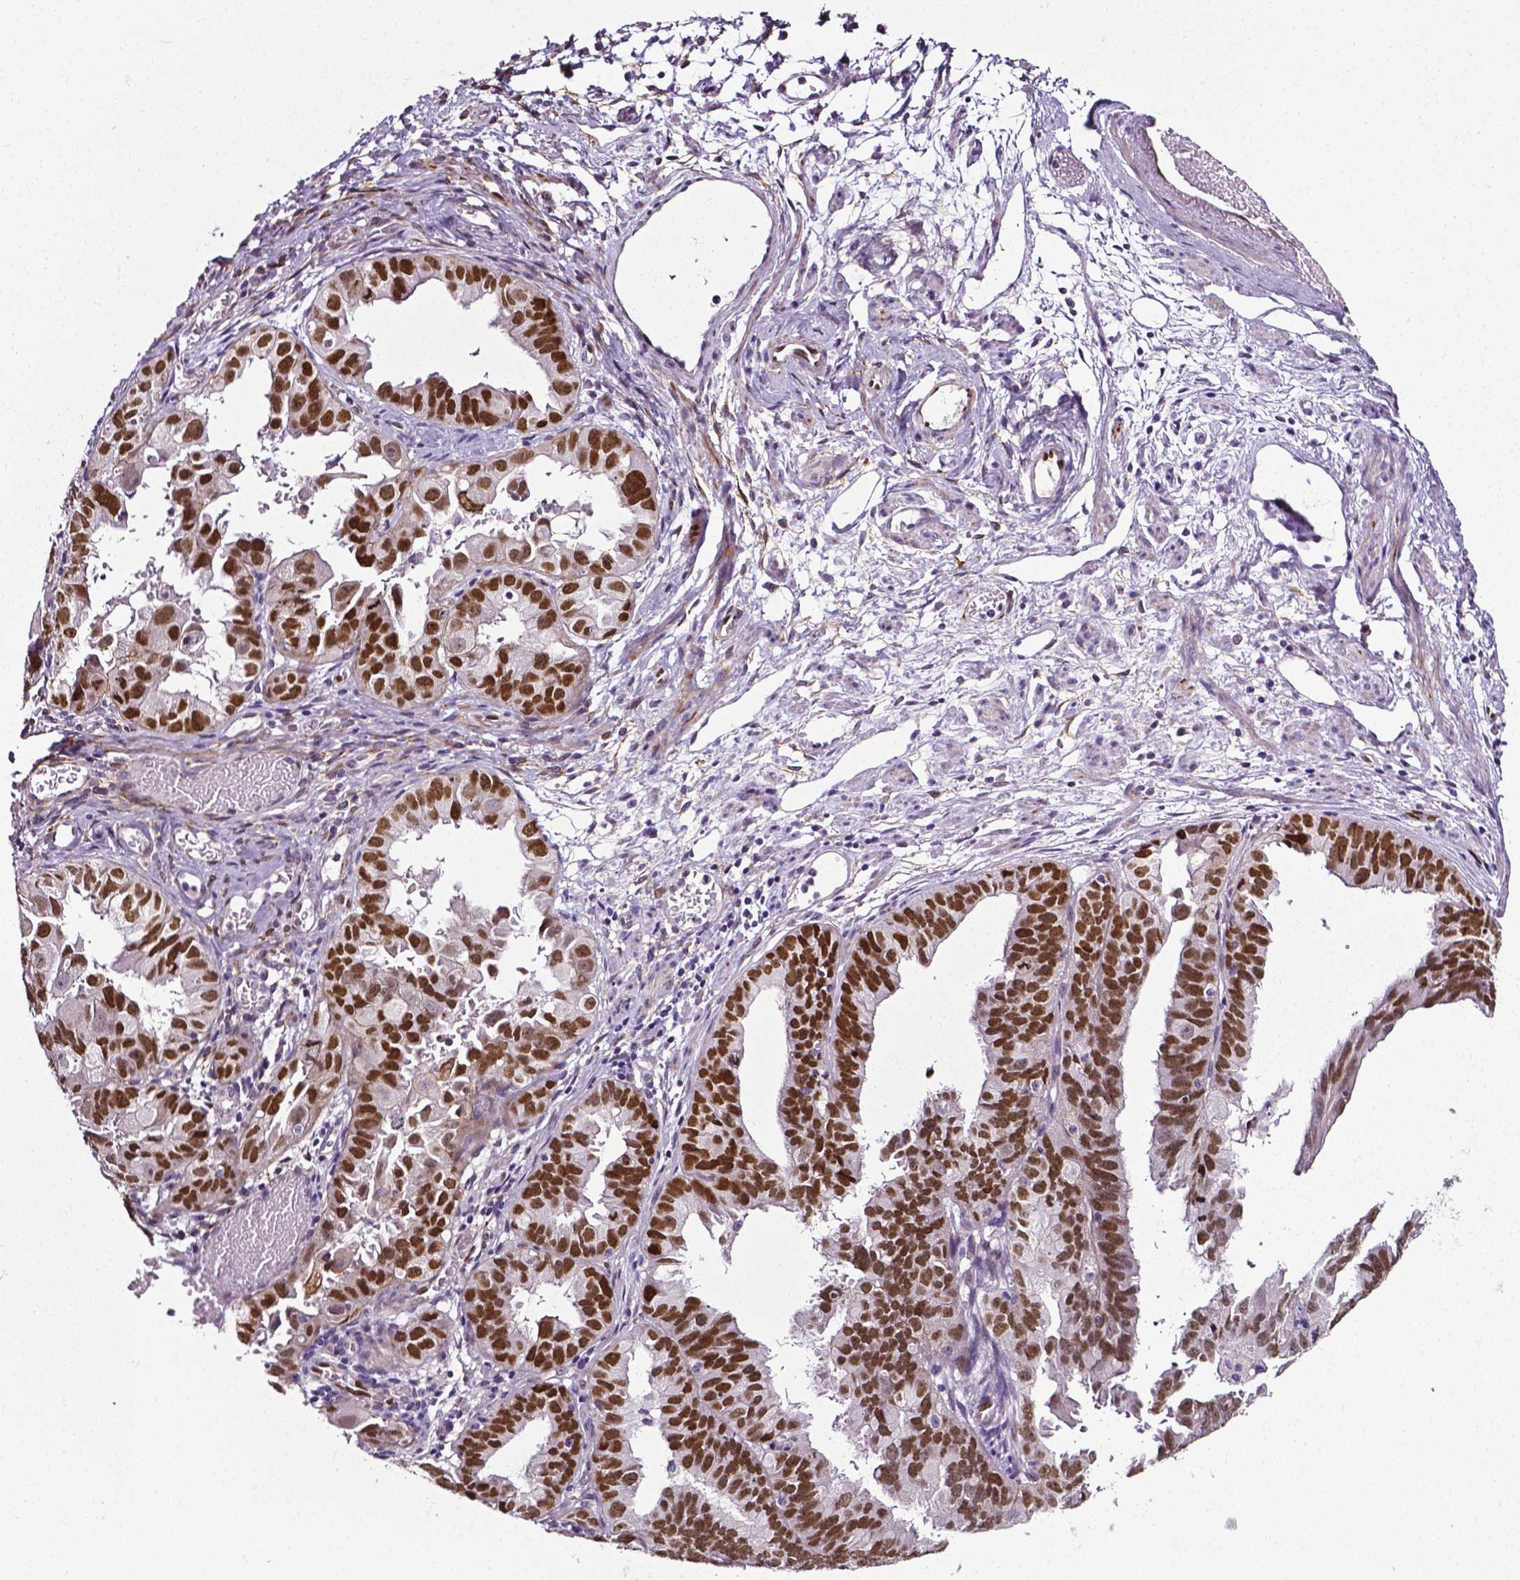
{"staining": {"intensity": "strong", "quantity": ">75%", "location": "nuclear"}, "tissue": "ovarian cancer", "cell_type": "Tumor cells", "image_type": "cancer", "snomed": [{"axis": "morphology", "description": "Carcinoma, endometroid"}, {"axis": "topography", "description": "Ovary"}], "caption": "Brown immunohistochemical staining in human ovarian cancer (endometroid carcinoma) exhibits strong nuclear positivity in approximately >75% of tumor cells. The protein is shown in brown color, while the nuclei are stained blue.", "gene": "PTGER3", "patient": {"sex": "female", "age": 85}}